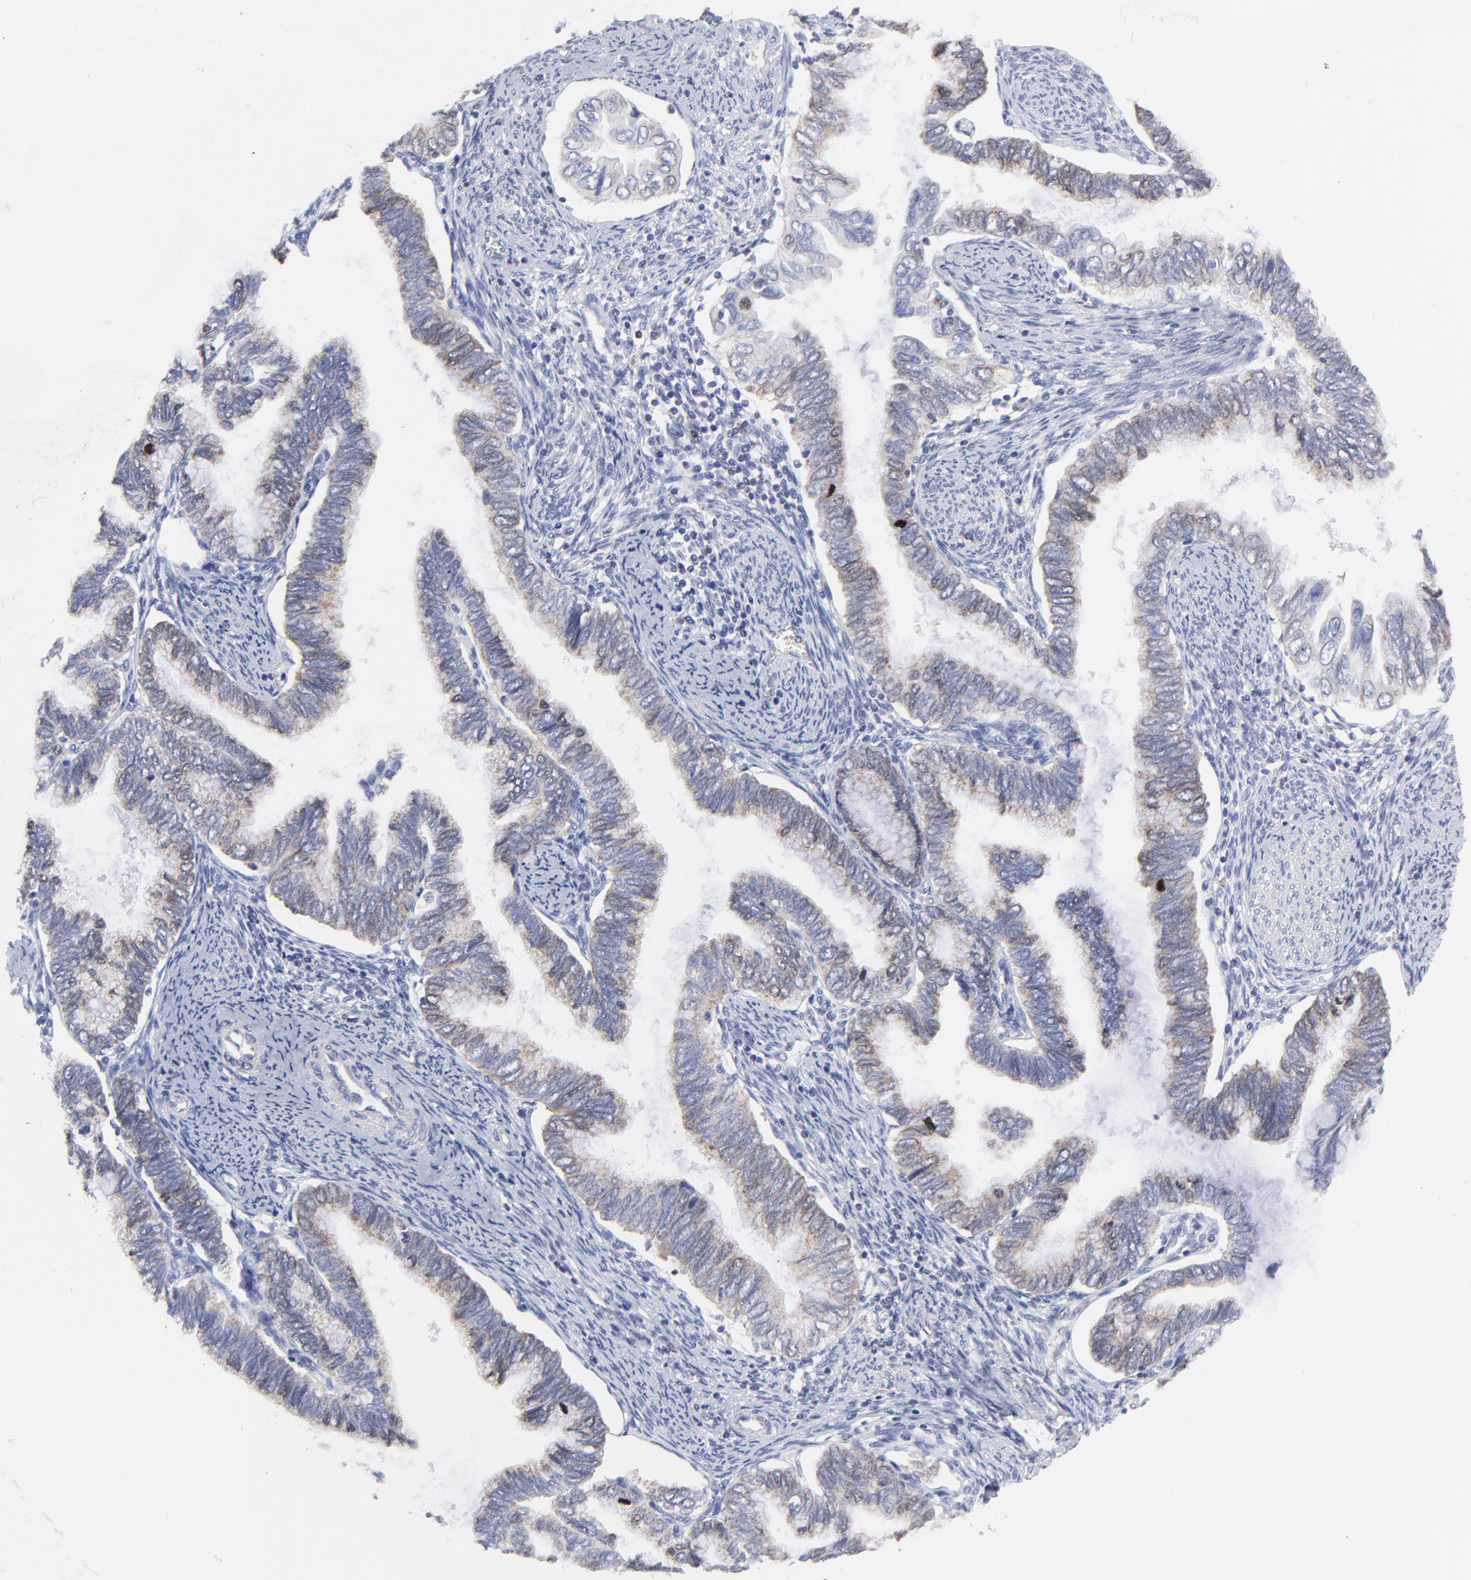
{"staining": {"intensity": "weak", "quantity": ">75%", "location": "cytoplasmic/membranous,nuclear"}, "tissue": "cervical cancer", "cell_type": "Tumor cells", "image_type": "cancer", "snomed": [{"axis": "morphology", "description": "Adenocarcinoma, NOS"}, {"axis": "topography", "description": "Cervix"}], "caption": "Protein staining of cervical cancer (adenocarcinoma) tissue demonstrates weak cytoplasmic/membranous and nuclear staining in approximately >75% of tumor cells.", "gene": "NCAPH", "patient": {"sex": "female", "age": 49}}